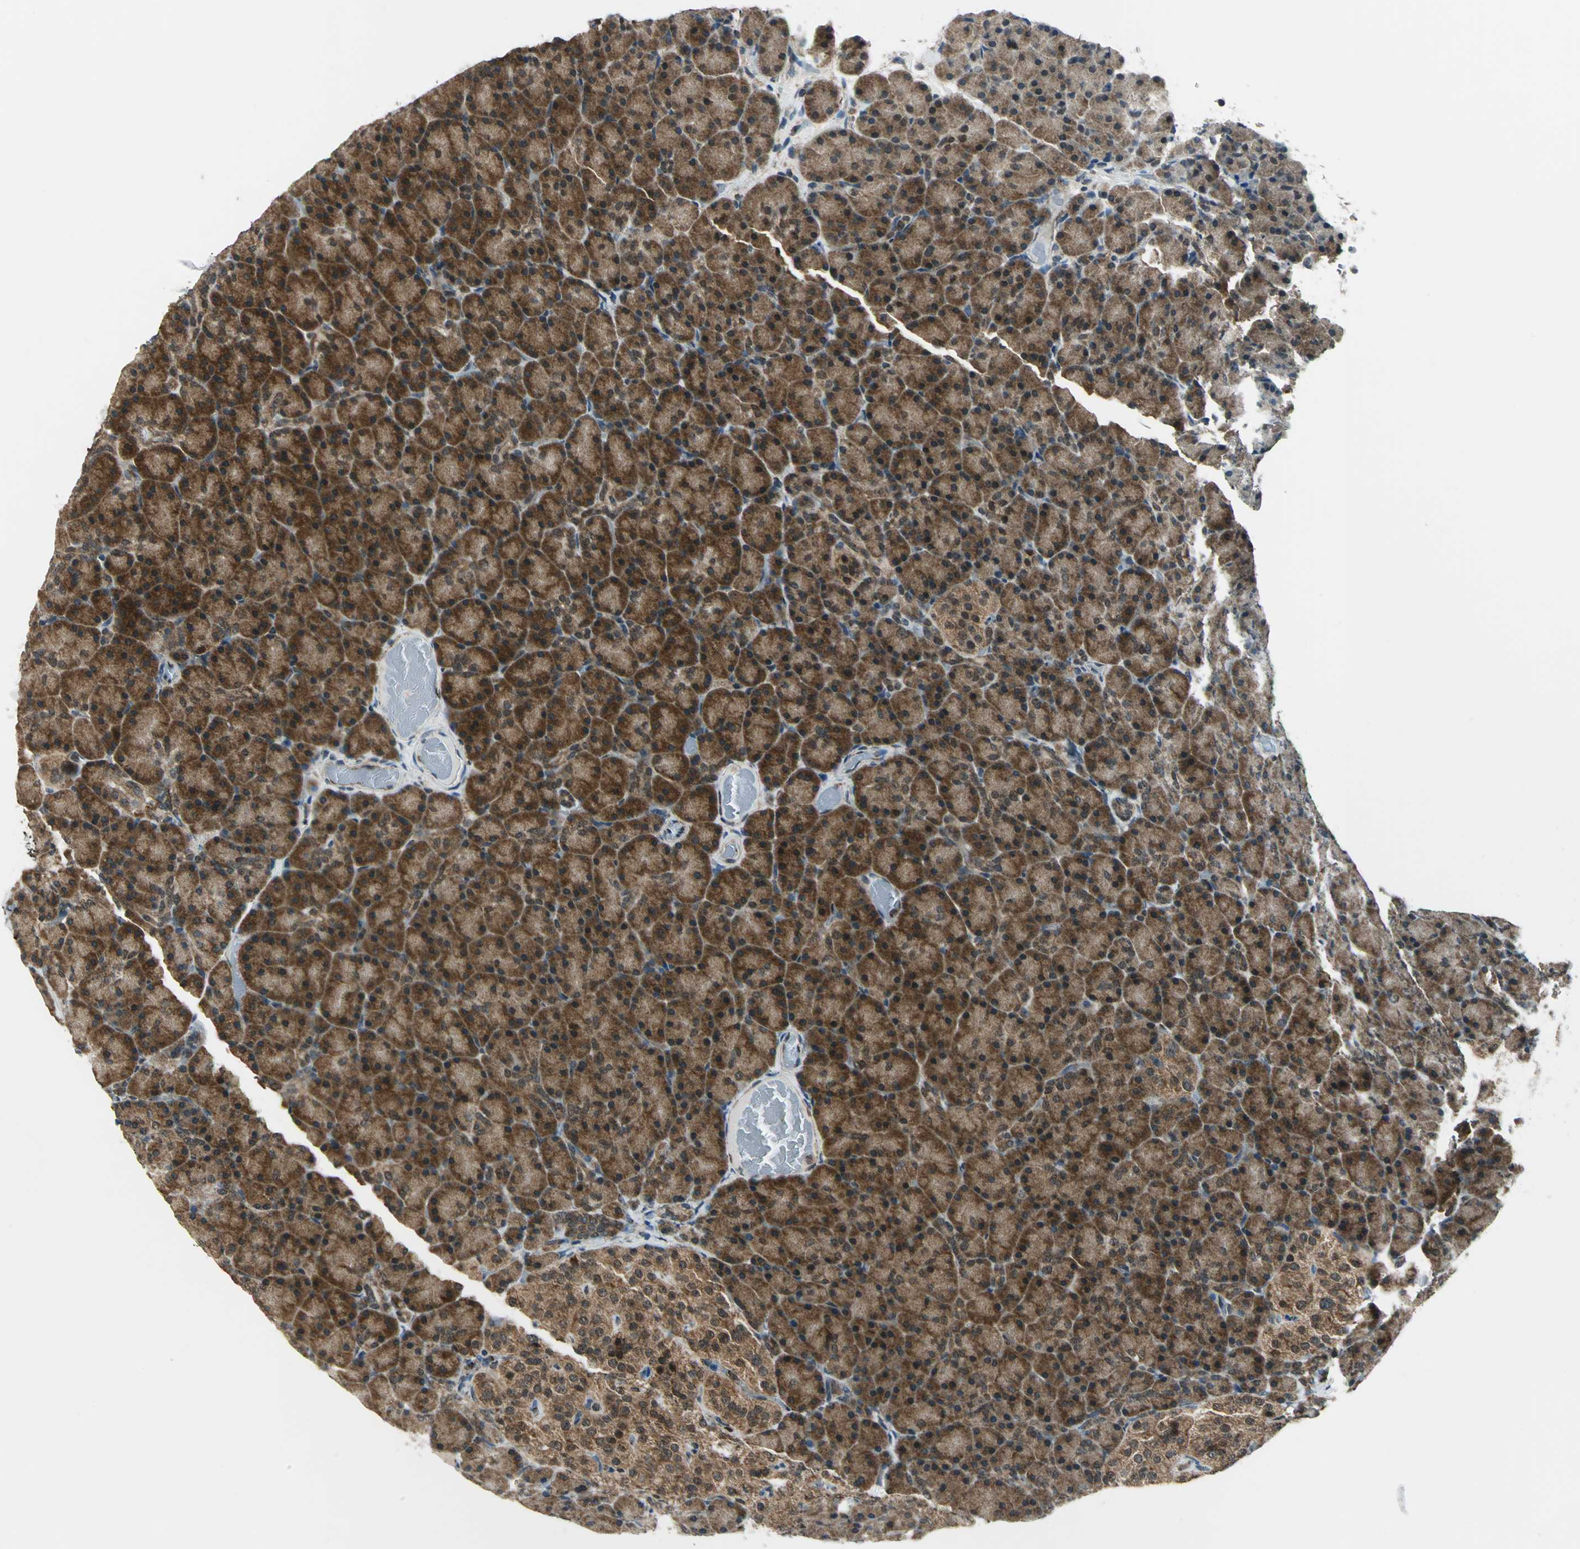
{"staining": {"intensity": "strong", "quantity": ">75%", "location": "cytoplasmic/membranous"}, "tissue": "pancreas", "cell_type": "Exocrine glandular cells", "image_type": "normal", "snomed": [{"axis": "morphology", "description": "Normal tissue, NOS"}, {"axis": "topography", "description": "Pancreas"}], "caption": "An image showing strong cytoplasmic/membranous expression in about >75% of exocrine glandular cells in normal pancreas, as visualized by brown immunohistochemical staining.", "gene": "NUDT2", "patient": {"sex": "female", "age": 43}}